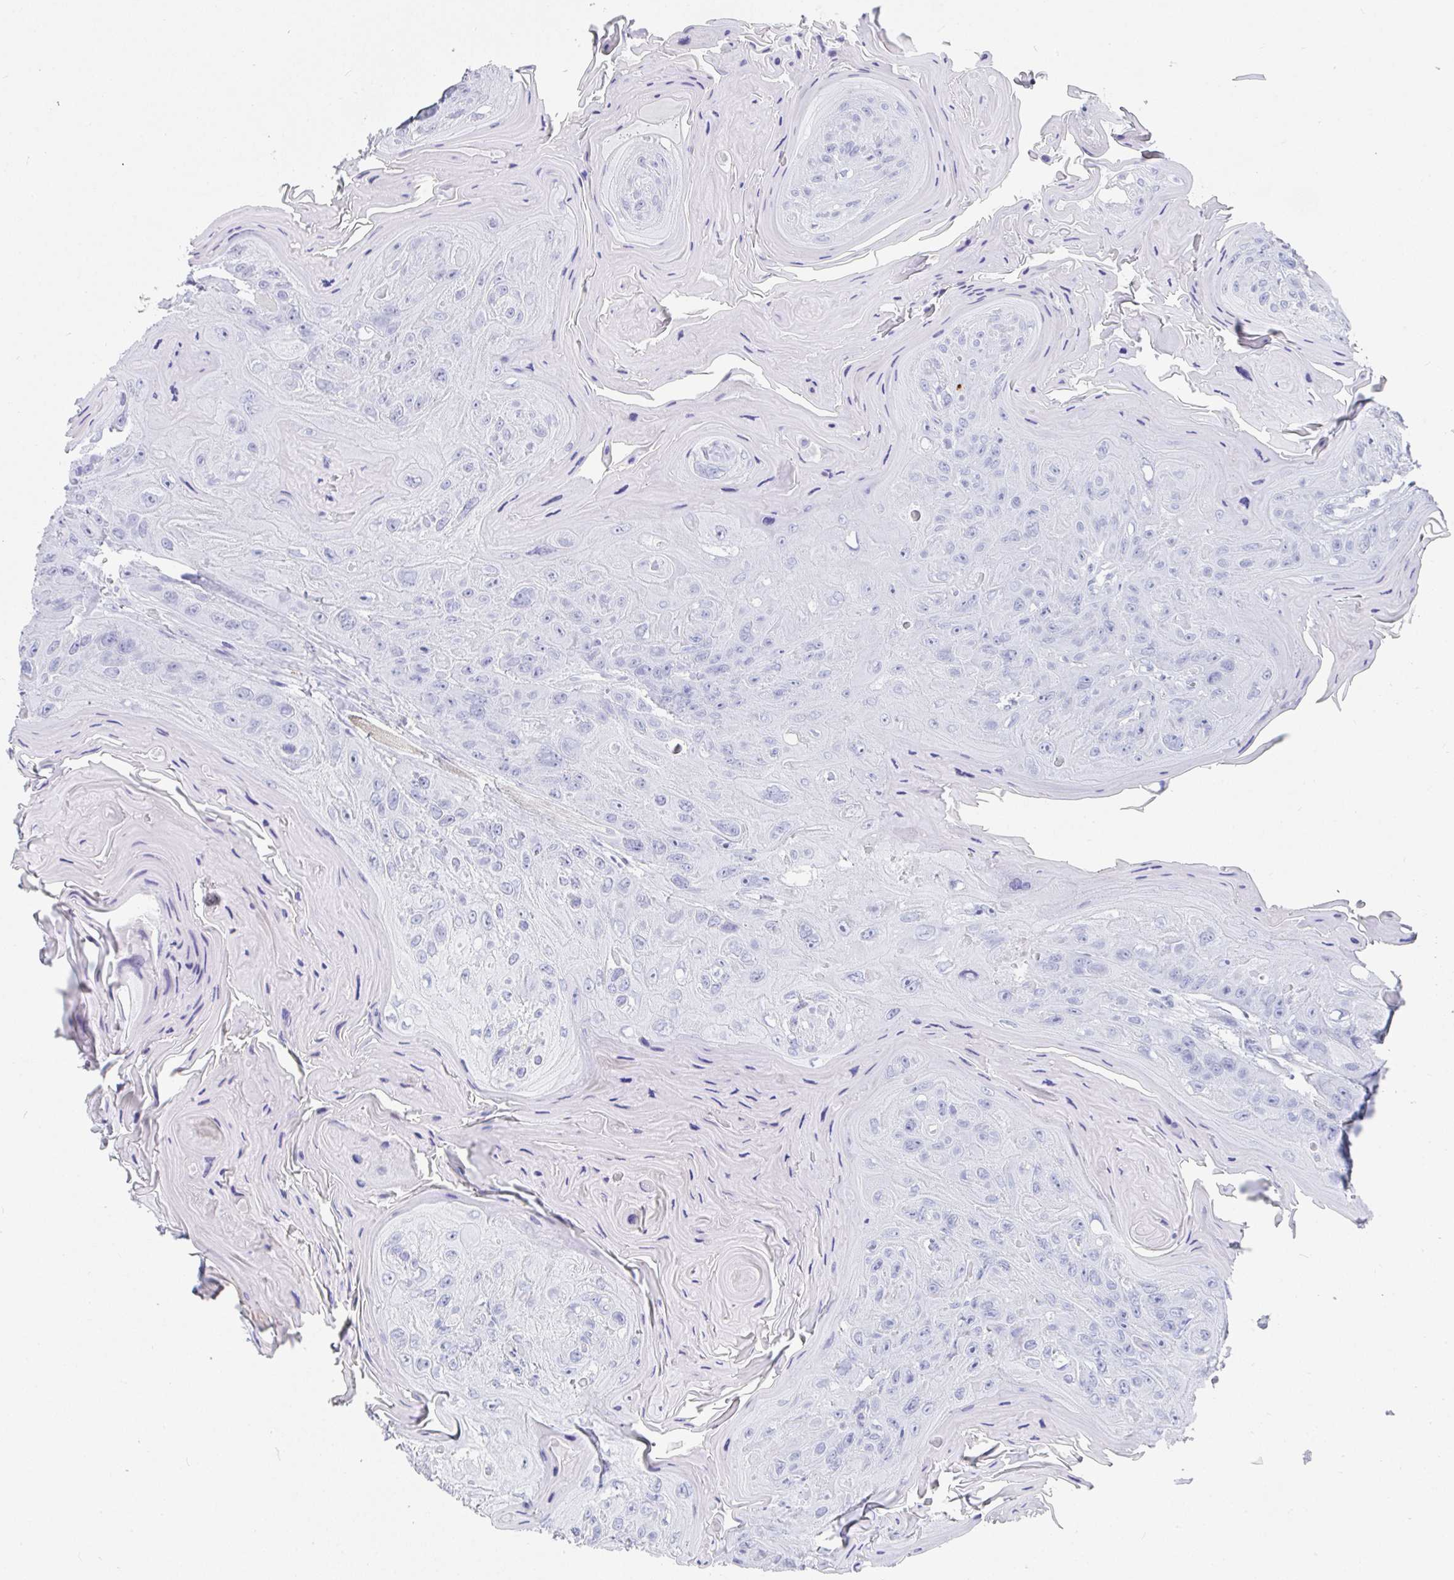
{"staining": {"intensity": "negative", "quantity": "none", "location": "none"}, "tissue": "head and neck cancer", "cell_type": "Tumor cells", "image_type": "cancer", "snomed": [{"axis": "morphology", "description": "Squamous cell carcinoma, NOS"}, {"axis": "topography", "description": "Head-Neck"}], "caption": "An image of human head and neck cancer (squamous cell carcinoma) is negative for staining in tumor cells.", "gene": "GRIA1", "patient": {"sex": "female", "age": 59}}